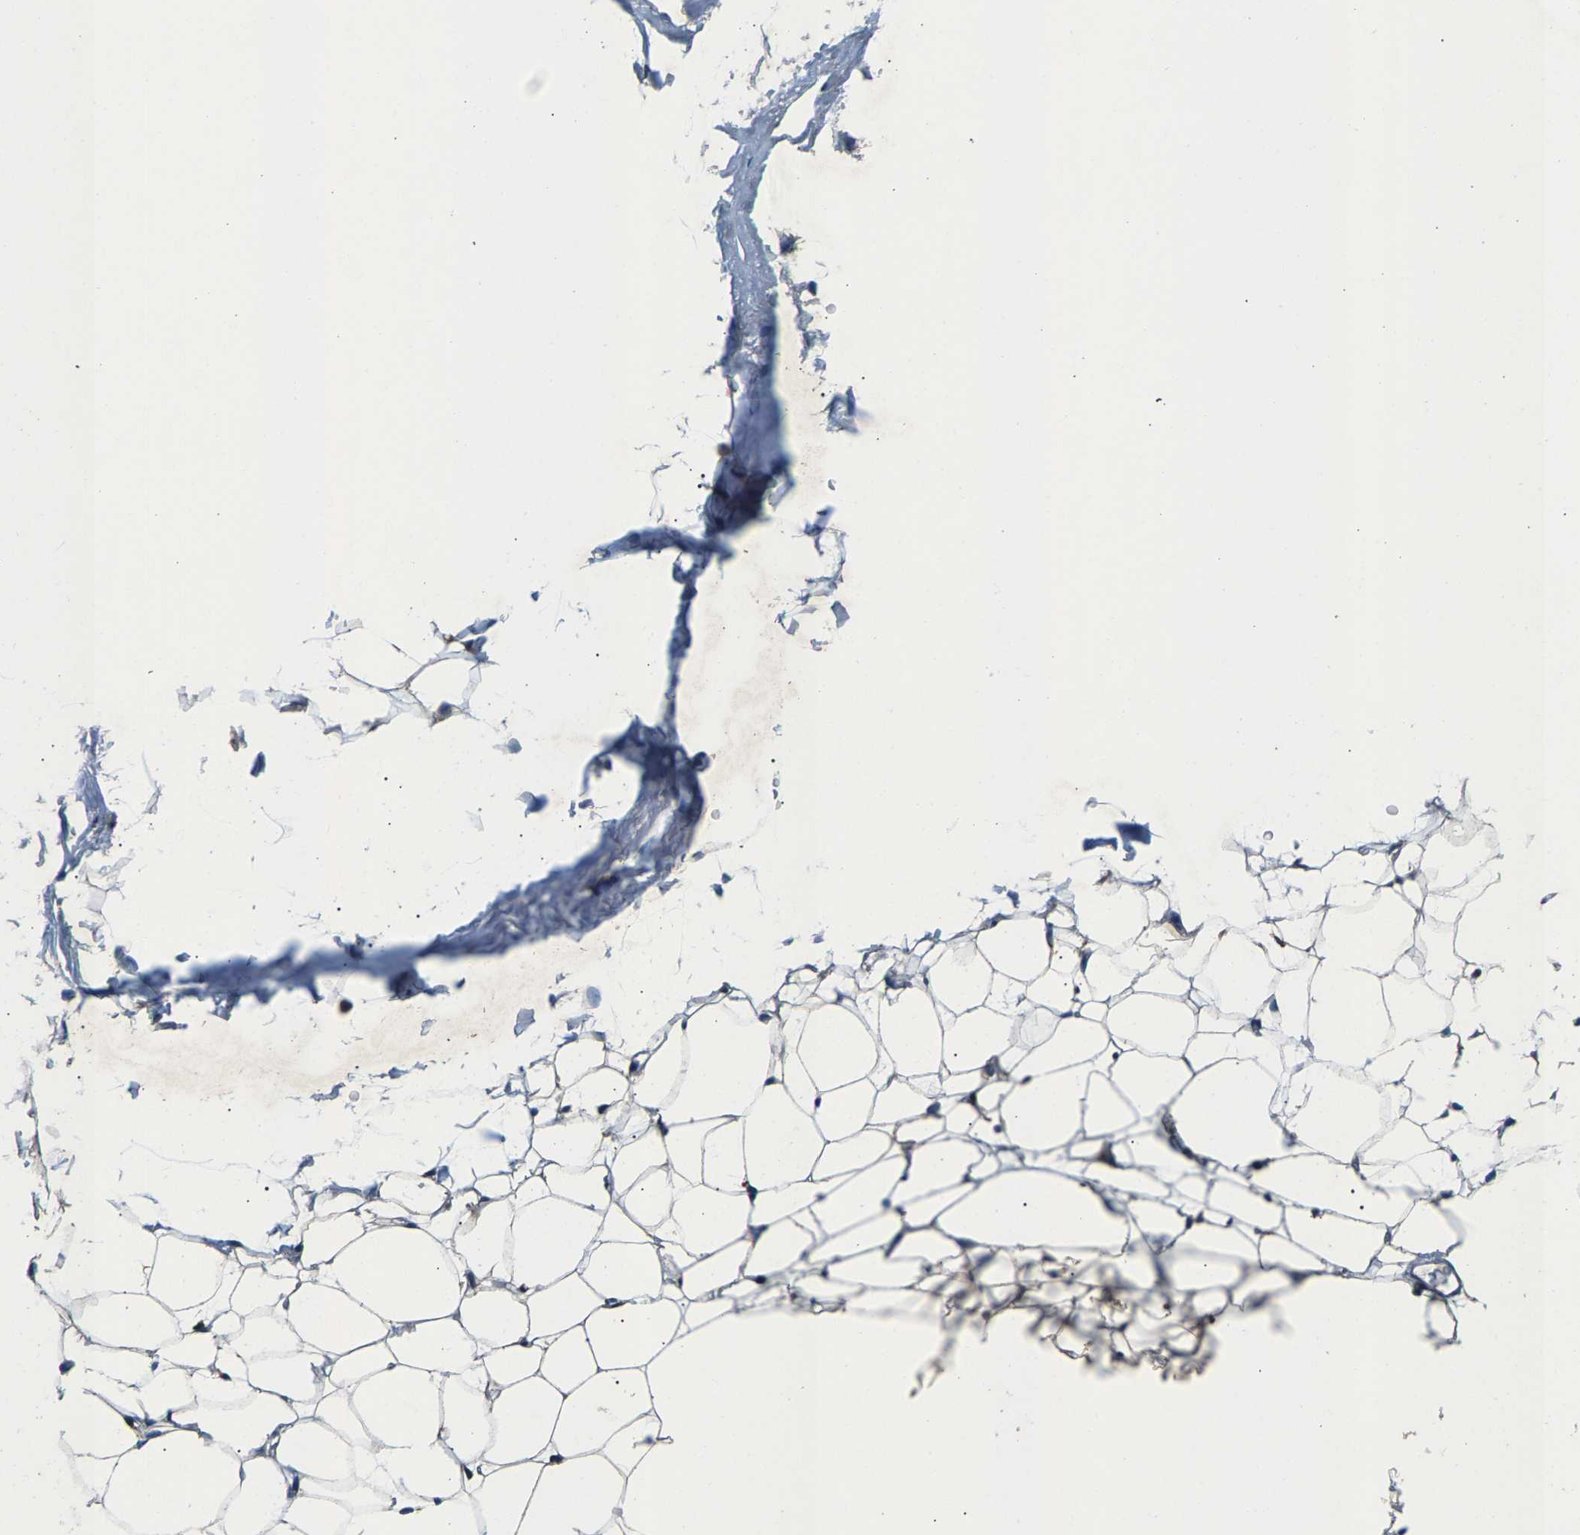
{"staining": {"intensity": "negative", "quantity": "none", "location": "none"}, "tissue": "adipose tissue", "cell_type": "Adipocytes", "image_type": "normal", "snomed": [{"axis": "morphology", "description": "Normal tissue, NOS"}, {"axis": "topography", "description": "Breast"}, {"axis": "topography", "description": "Soft tissue"}], "caption": "Adipocytes are negative for brown protein staining in unremarkable adipose tissue. Nuclei are stained in blue.", "gene": "NT5C", "patient": {"sex": "female", "age": 75}}